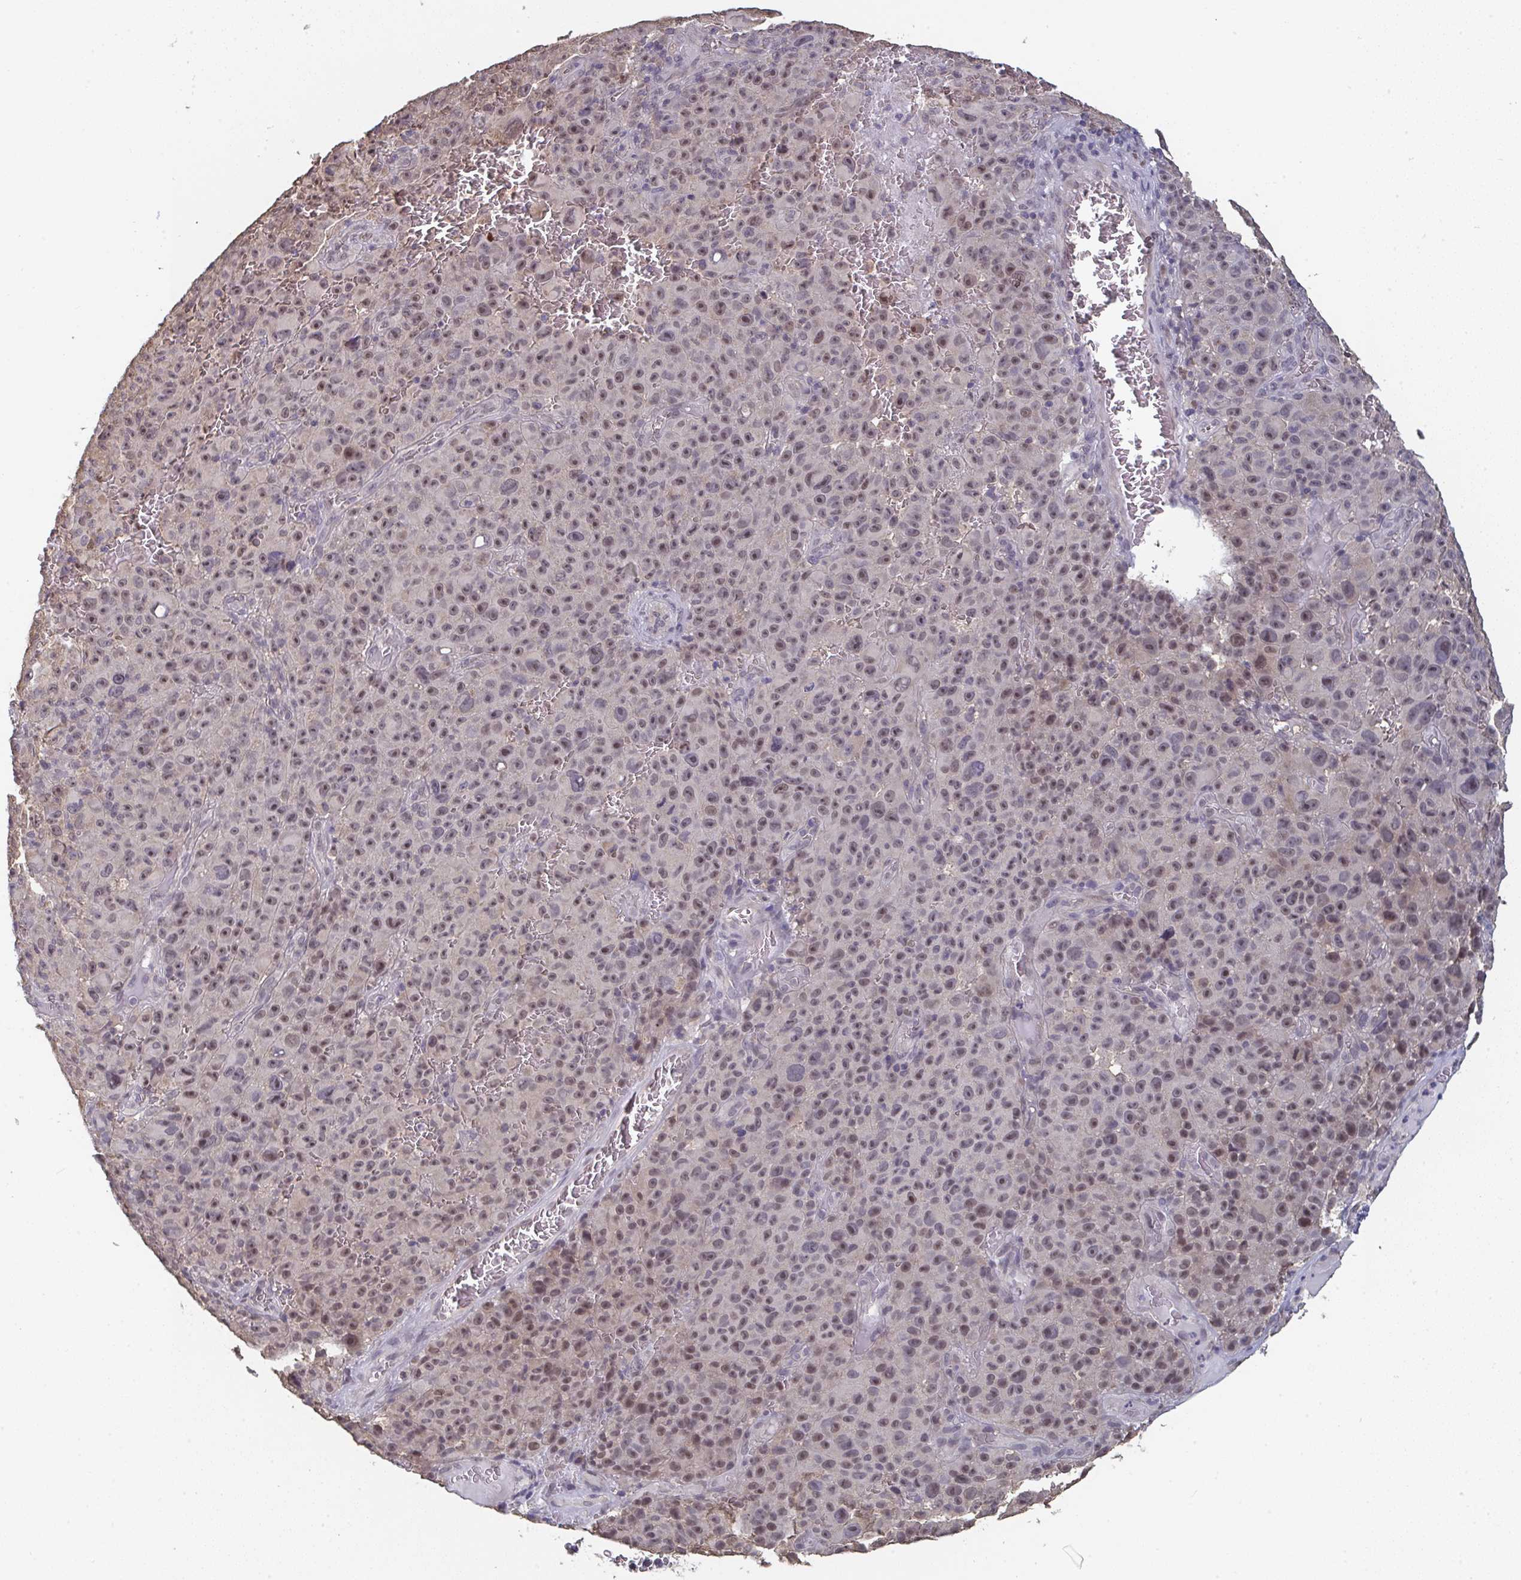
{"staining": {"intensity": "moderate", "quantity": ">75%", "location": "nuclear"}, "tissue": "melanoma", "cell_type": "Tumor cells", "image_type": "cancer", "snomed": [{"axis": "morphology", "description": "Malignant melanoma, NOS"}, {"axis": "topography", "description": "Skin"}], "caption": "Malignant melanoma stained for a protein (brown) exhibits moderate nuclear positive expression in about >75% of tumor cells.", "gene": "LIX1", "patient": {"sex": "female", "age": 82}}